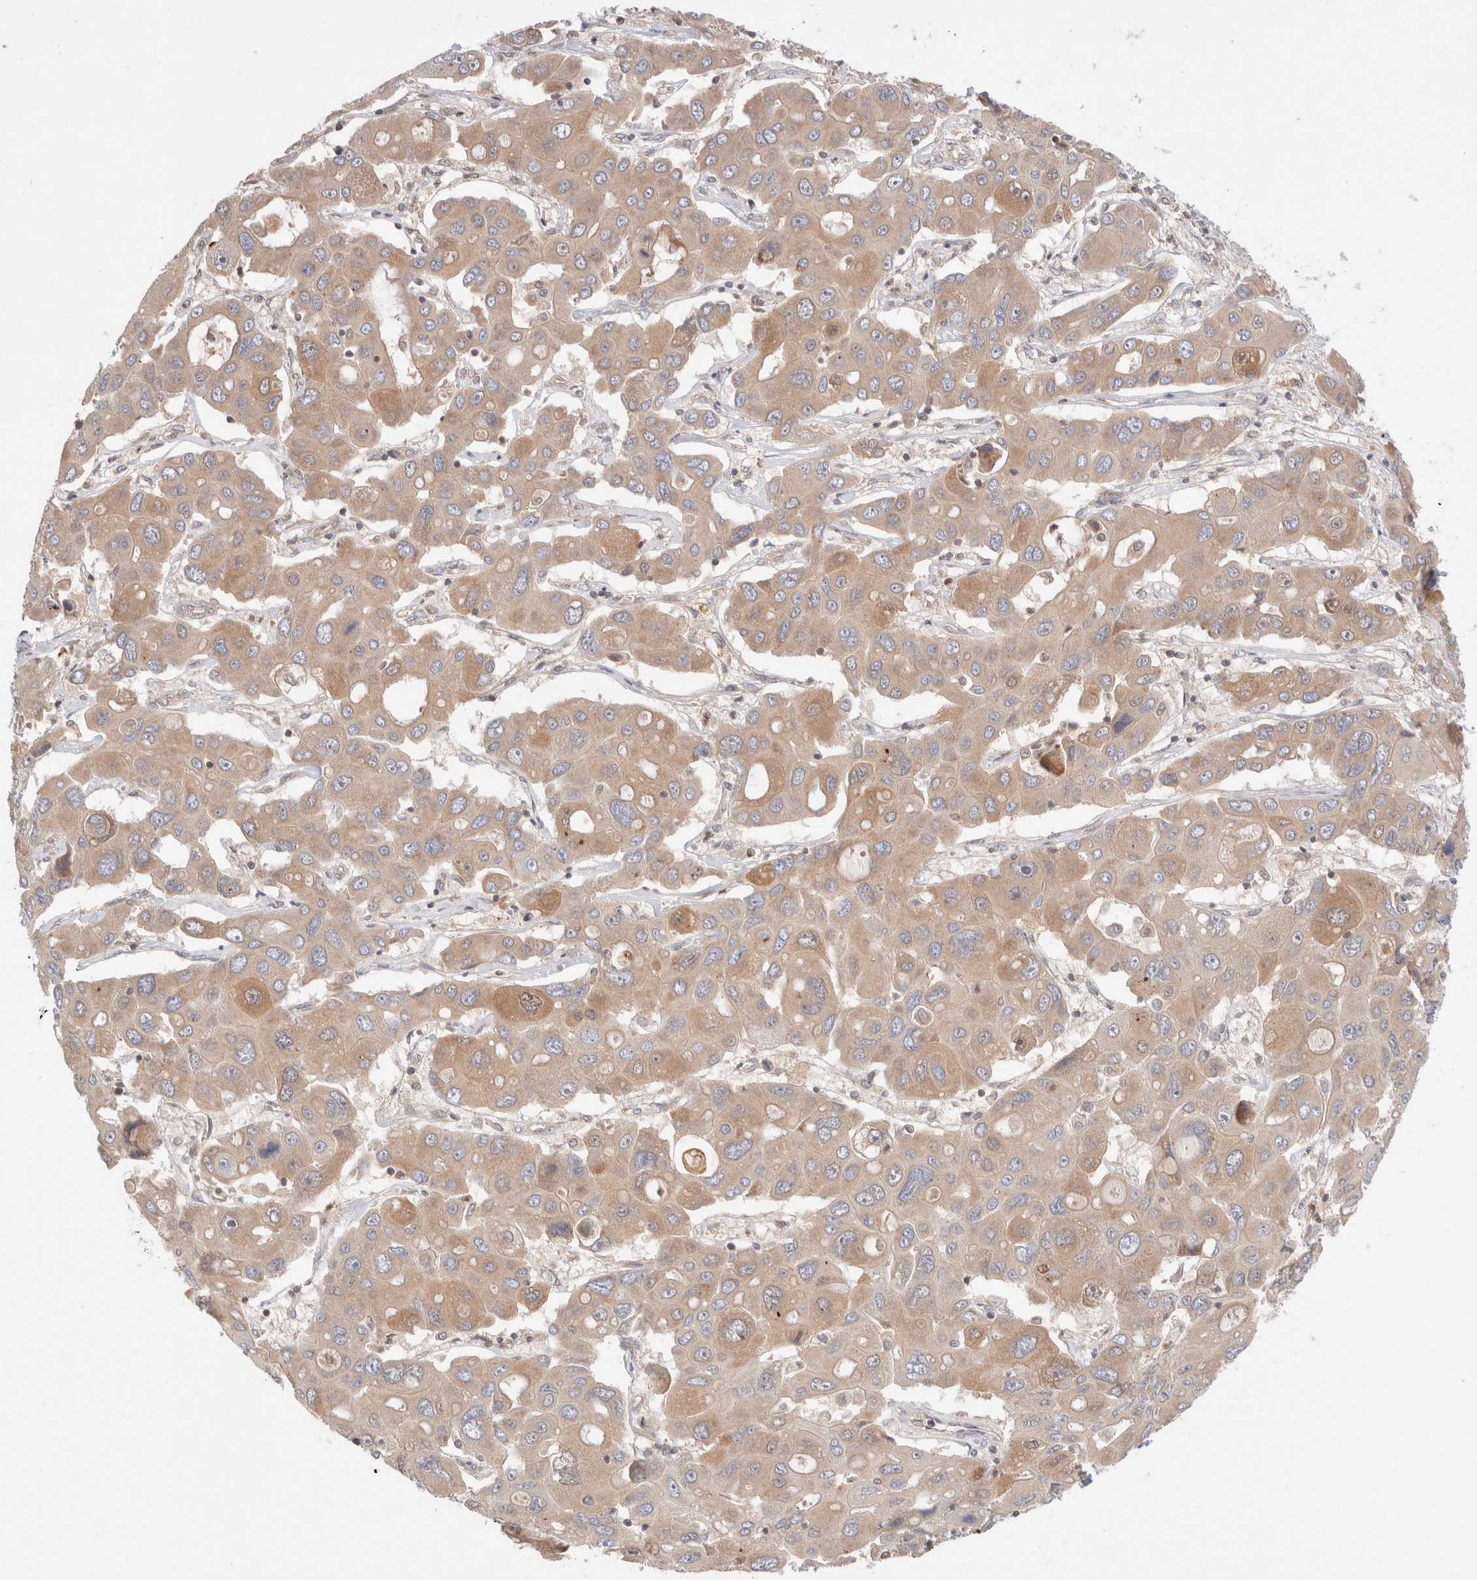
{"staining": {"intensity": "moderate", "quantity": ">75%", "location": "cytoplasmic/membranous"}, "tissue": "liver cancer", "cell_type": "Tumor cells", "image_type": "cancer", "snomed": [{"axis": "morphology", "description": "Cholangiocarcinoma"}, {"axis": "topography", "description": "Liver"}], "caption": "Immunohistochemistry (IHC) image of neoplastic tissue: human liver cancer stained using immunohistochemistry (IHC) displays medium levels of moderate protein expression localized specifically in the cytoplasmic/membranous of tumor cells, appearing as a cytoplasmic/membranous brown color.", "gene": "SIKE1", "patient": {"sex": "male", "age": 67}}